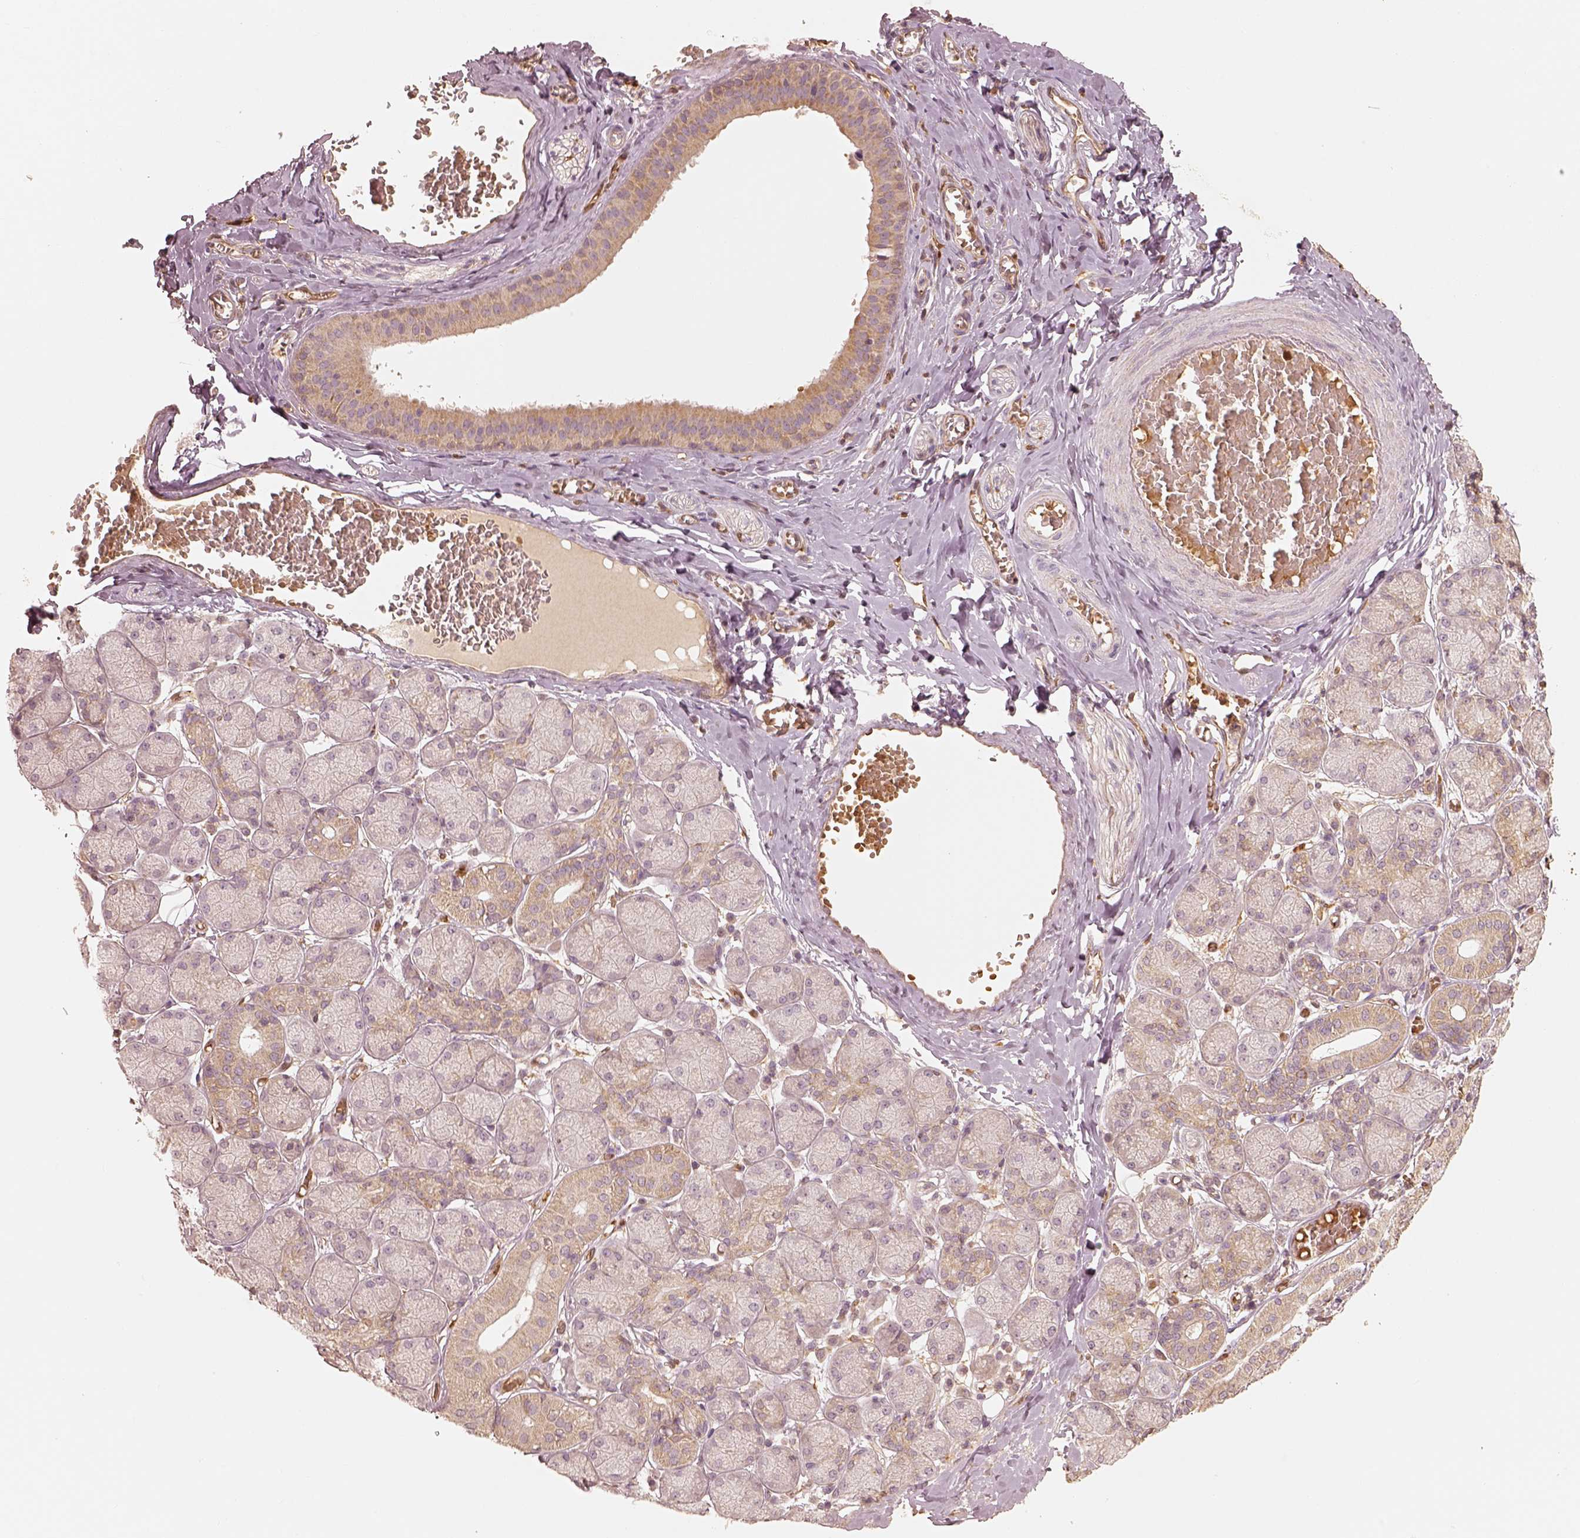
{"staining": {"intensity": "moderate", "quantity": "25%-75%", "location": "cytoplasmic/membranous"}, "tissue": "salivary gland", "cell_type": "Glandular cells", "image_type": "normal", "snomed": [{"axis": "morphology", "description": "Normal tissue, NOS"}, {"axis": "topography", "description": "Salivary gland"}, {"axis": "topography", "description": "Peripheral nerve tissue"}], "caption": "Protein expression analysis of benign salivary gland exhibits moderate cytoplasmic/membranous staining in approximately 25%-75% of glandular cells.", "gene": "FSCN1", "patient": {"sex": "female", "age": 24}}